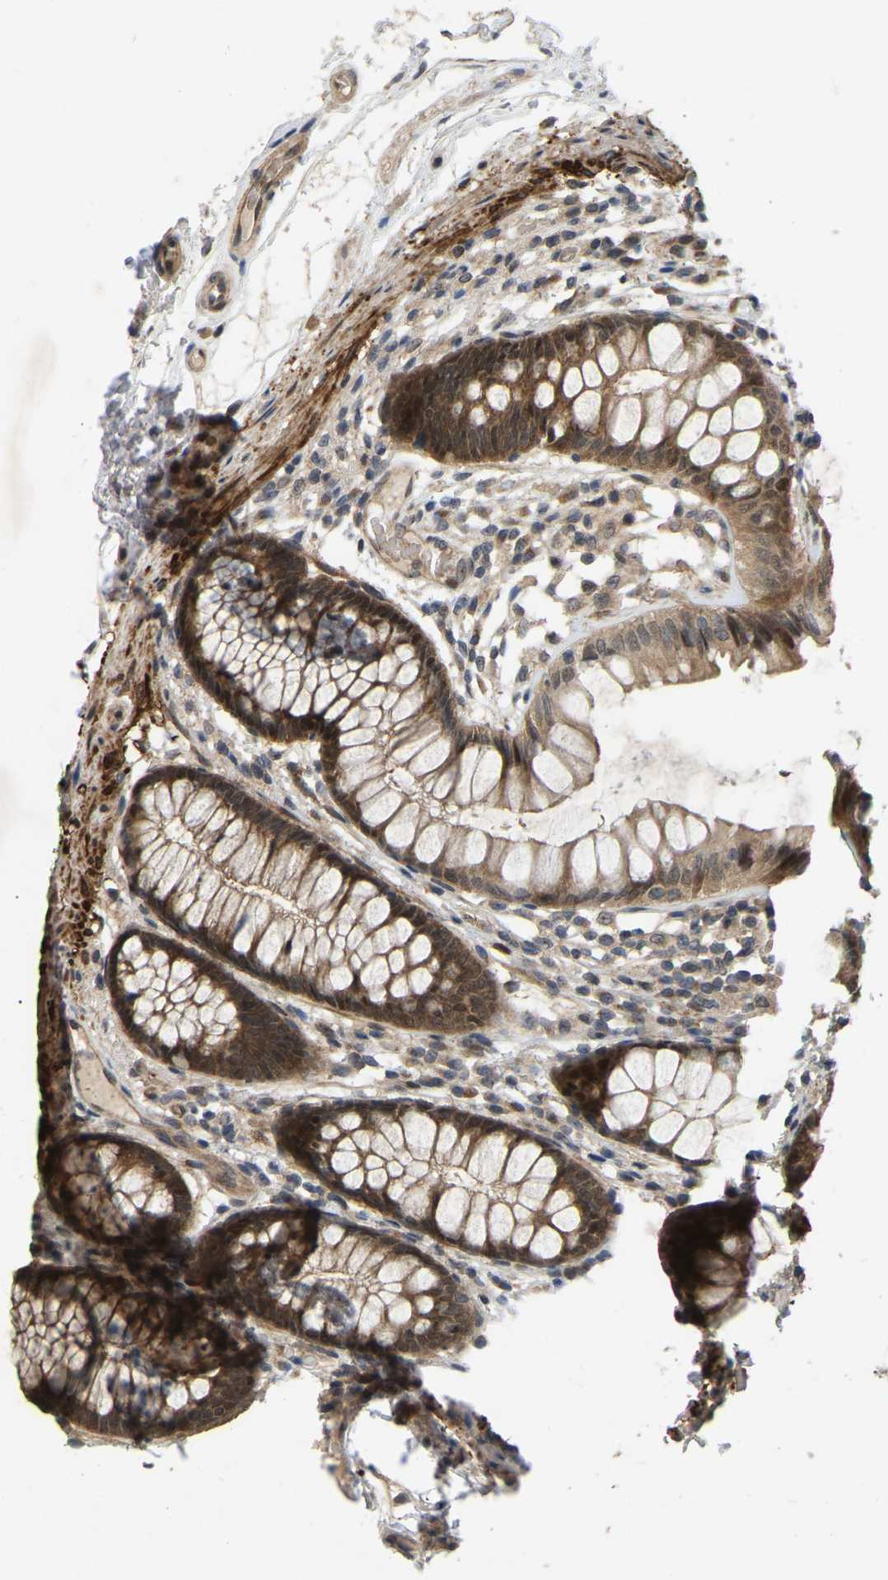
{"staining": {"intensity": "strong", "quantity": ">75%", "location": "cytoplasmic/membranous"}, "tissue": "colon", "cell_type": "Endothelial cells", "image_type": "normal", "snomed": [{"axis": "morphology", "description": "Normal tissue, NOS"}, {"axis": "topography", "description": "Colon"}], "caption": "Protein expression analysis of normal colon displays strong cytoplasmic/membranous staining in approximately >75% of endothelial cells.", "gene": "LIMK2", "patient": {"sex": "female", "age": 56}}